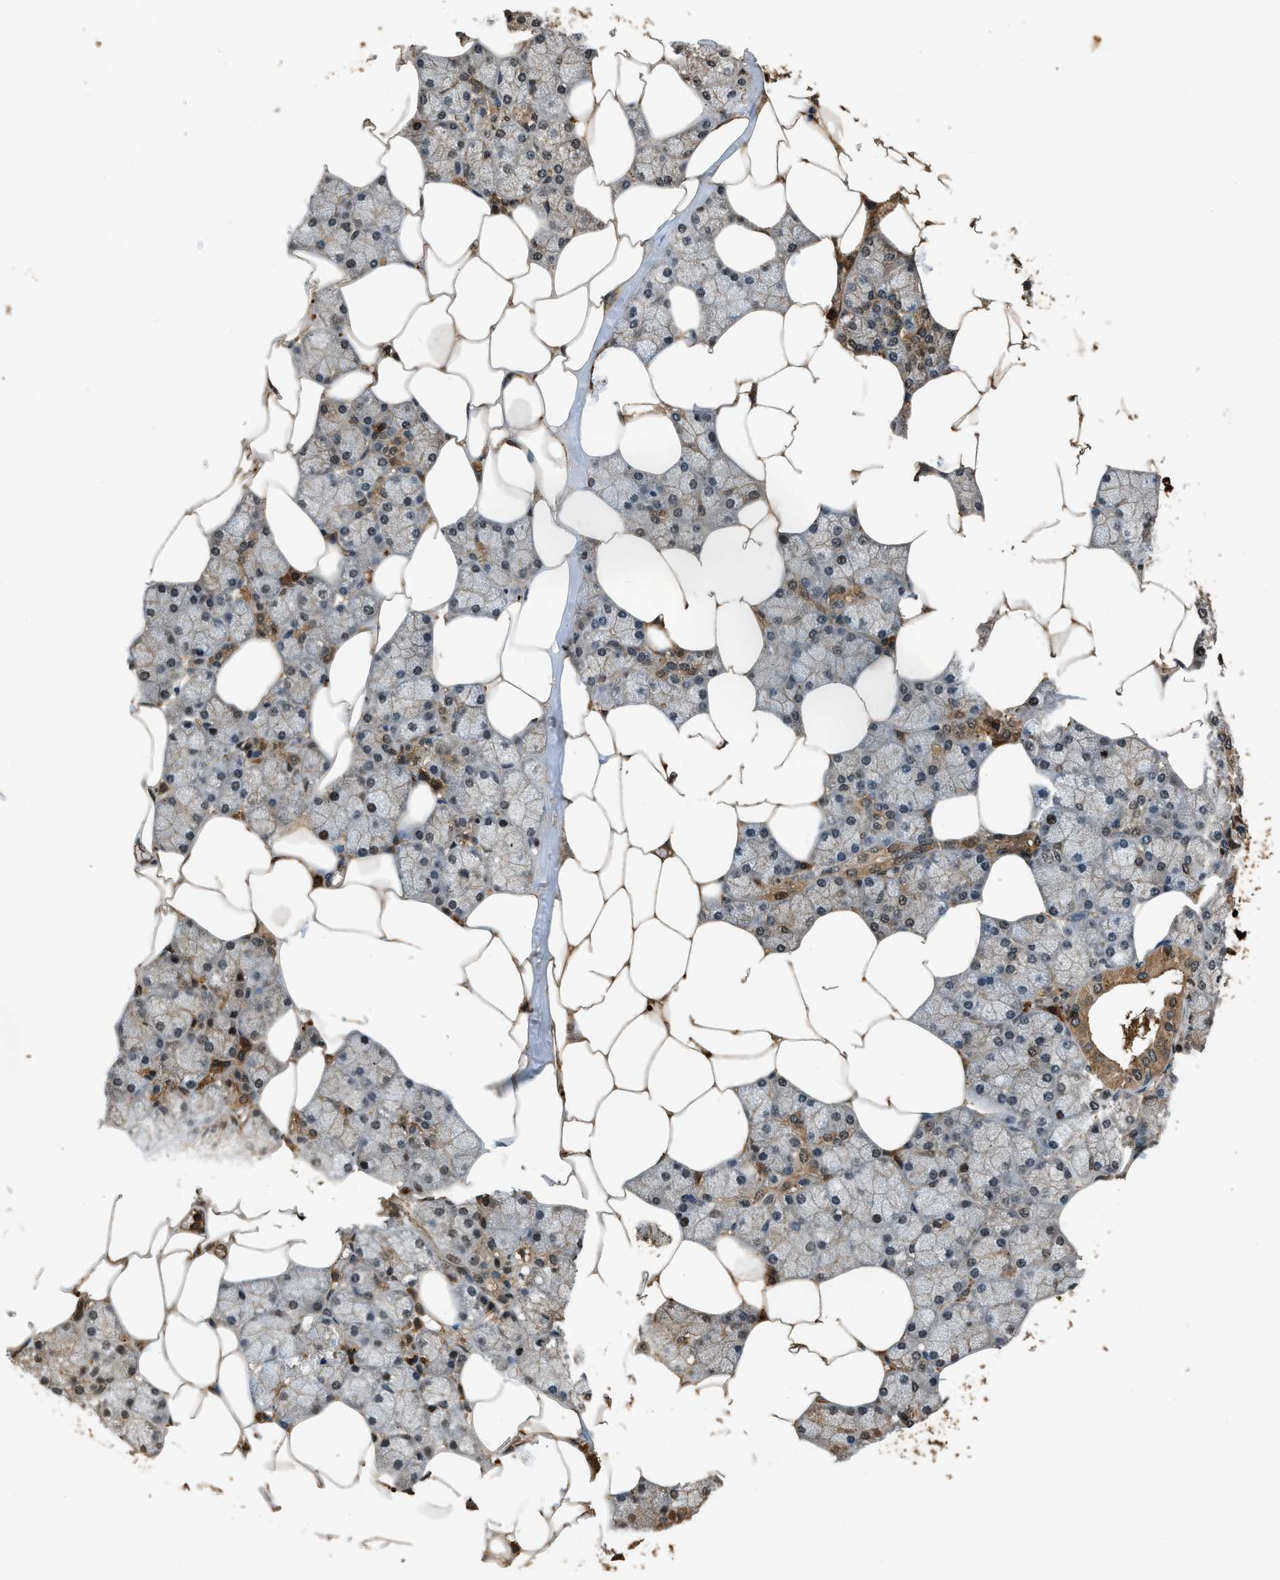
{"staining": {"intensity": "strong", "quantity": "25%-75%", "location": "cytoplasmic/membranous,nuclear"}, "tissue": "salivary gland", "cell_type": "Glandular cells", "image_type": "normal", "snomed": [{"axis": "morphology", "description": "Normal tissue, NOS"}, {"axis": "topography", "description": "Salivary gland"}], "caption": "A high-resolution image shows immunohistochemistry (IHC) staining of benign salivary gland, which exhibits strong cytoplasmic/membranous,nuclear positivity in about 25%-75% of glandular cells. The staining is performed using DAB (3,3'-diaminobenzidine) brown chromogen to label protein expression. The nuclei are counter-stained blue using hematoxylin.", "gene": "RAP2A", "patient": {"sex": "male", "age": 62}}